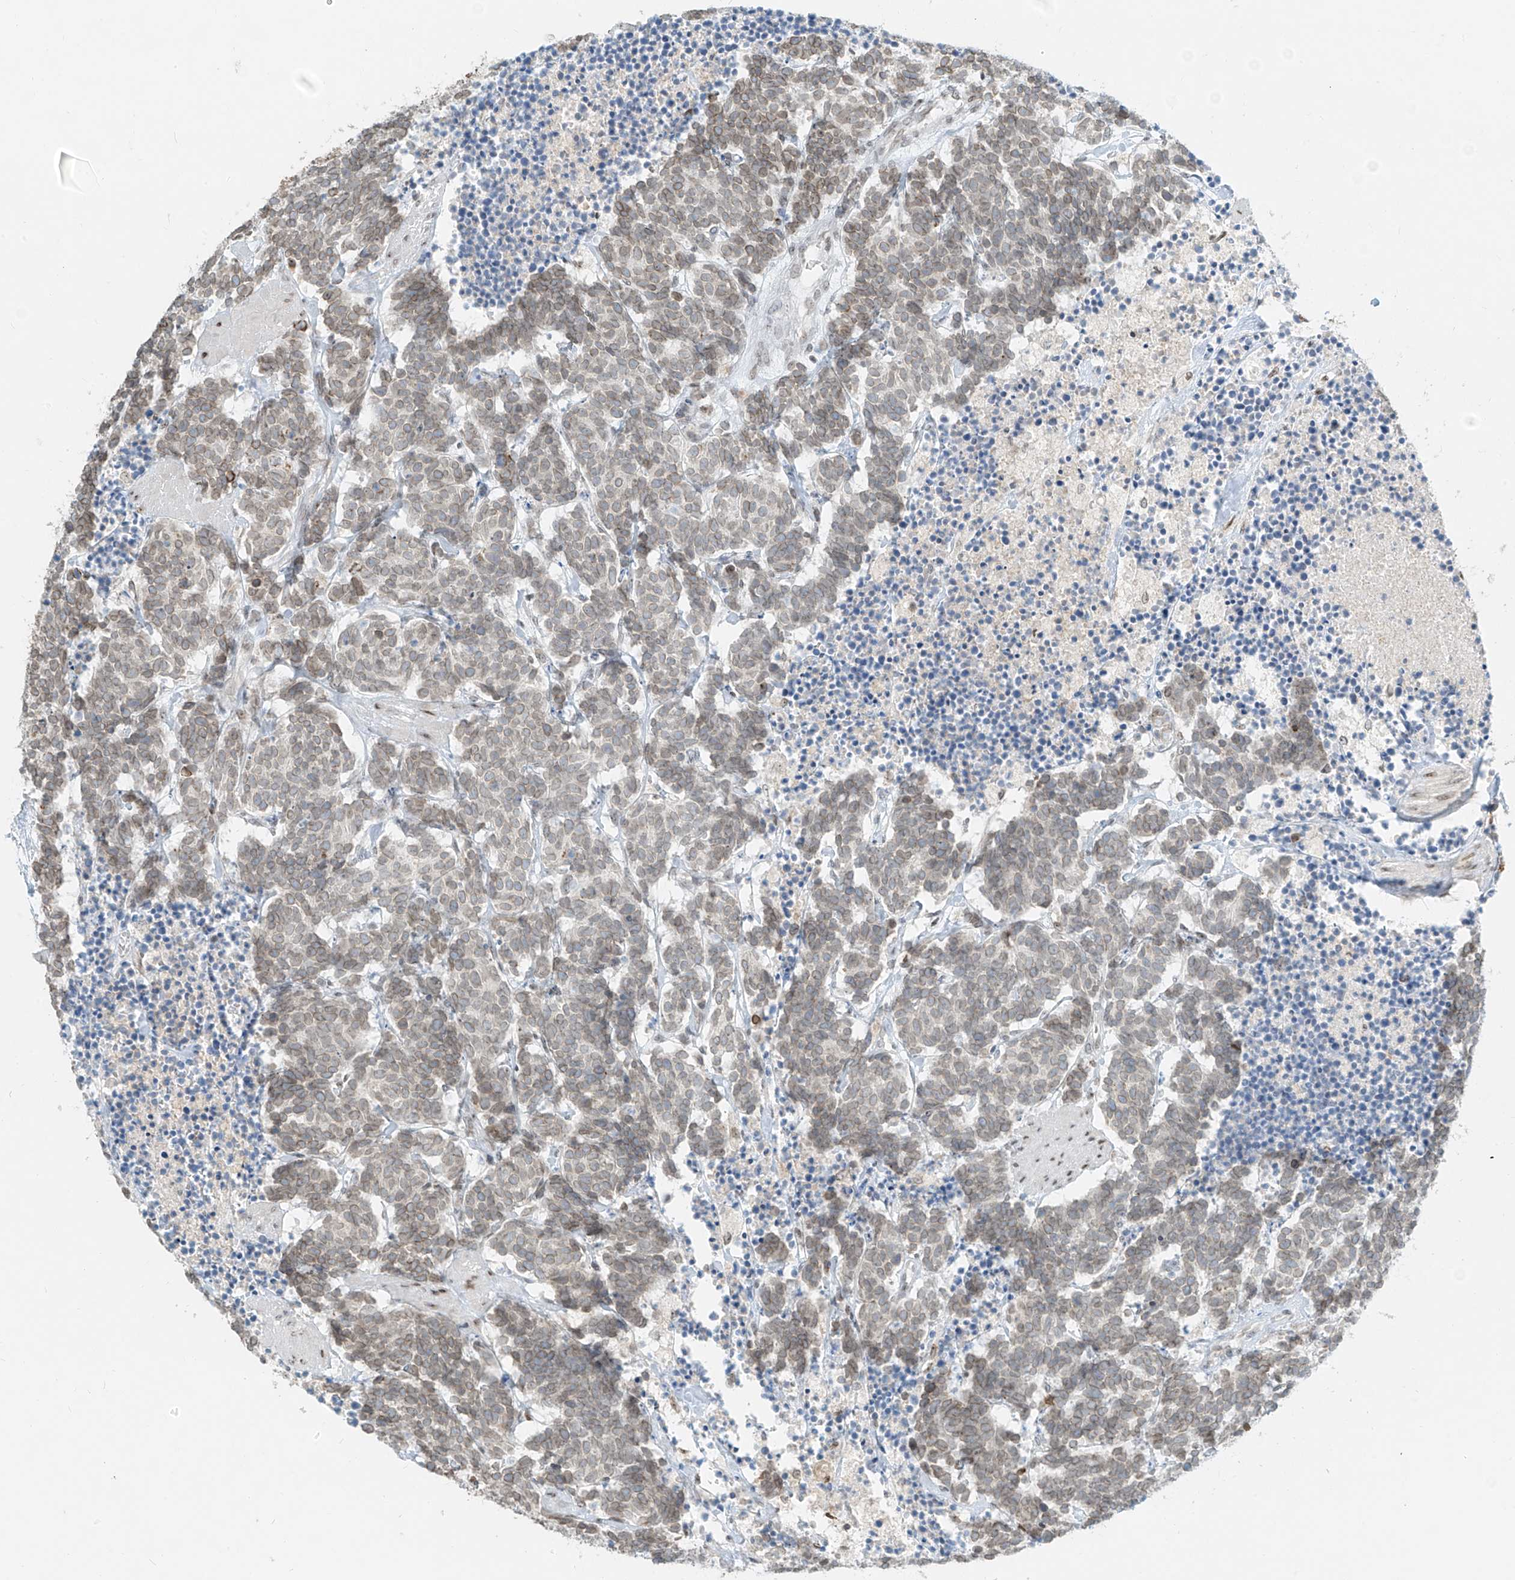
{"staining": {"intensity": "weak", "quantity": "25%-75%", "location": "cytoplasmic/membranous,nuclear"}, "tissue": "carcinoid", "cell_type": "Tumor cells", "image_type": "cancer", "snomed": [{"axis": "morphology", "description": "Carcinoma, NOS"}, {"axis": "morphology", "description": "Carcinoid, malignant, NOS"}, {"axis": "topography", "description": "Urinary bladder"}], "caption": "This is an image of immunohistochemistry (IHC) staining of carcinoid, which shows weak expression in the cytoplasmic/membranous and nuclear of tumor cells.", "gene": "SAMD15", "patient": {"sex": "male", "age": 57}}